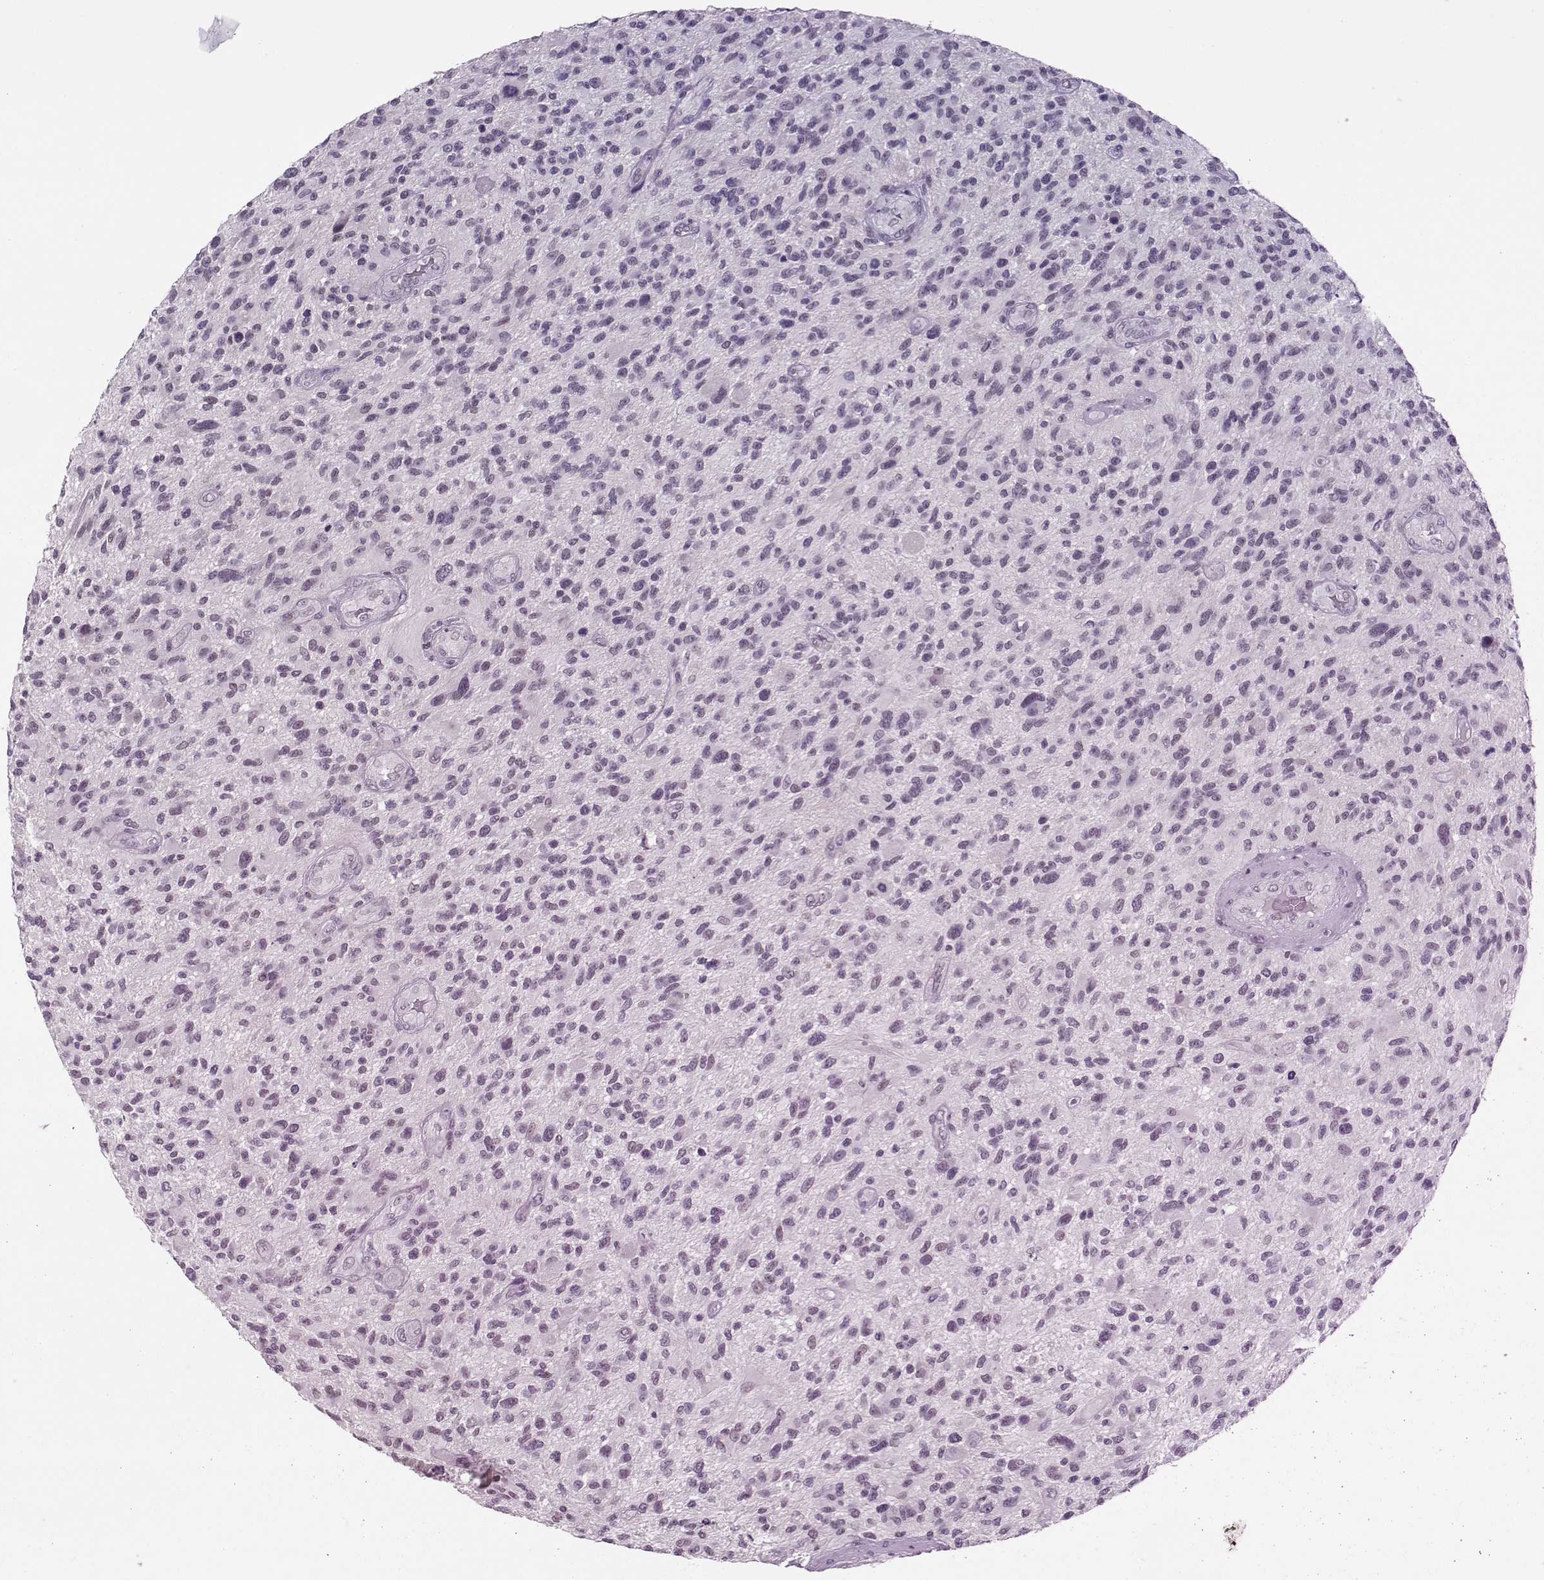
{"staining": {"intensity": "negative", "quantity": "none", "location": "none"}, "tissue": "glioma", "cell_type": "Tumor cells", "image_type": "cancer", "snomed": [{"axis": "morphology", "description": "Glioma, malignant, High grade"}, {"axis": "topography", "description": "Brain"}], "caption": "Image shows no protein expression in tumor cells of malignant high-grade glioma tissue.", "gene": "DNAAF1", "patient": {"sex": "male", "age": 47}}